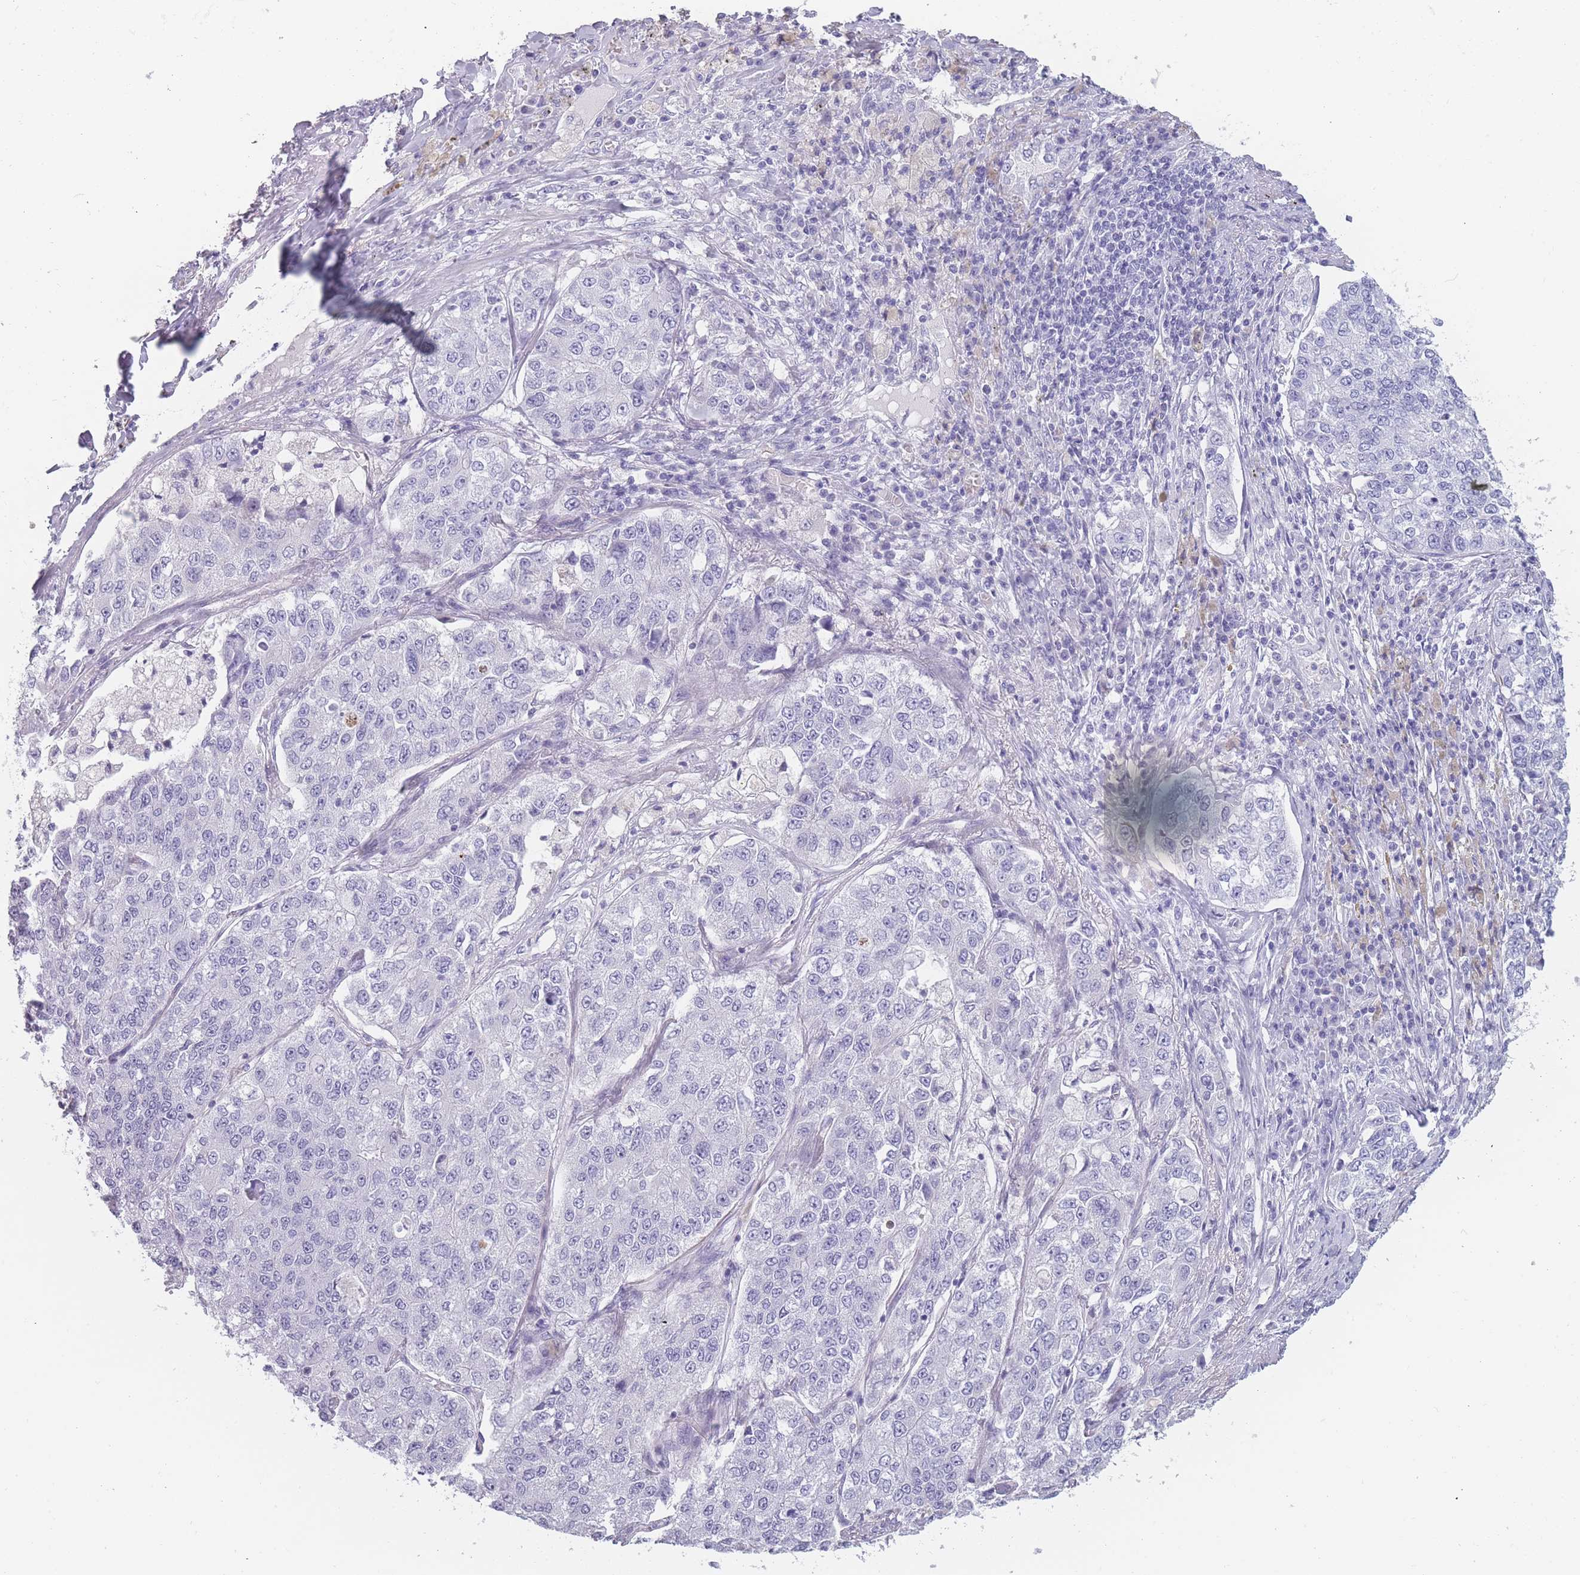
{"staining": {"intensity": "negative", "quantity": "none", "location": "none"}, "tissue": "lung cancer", "cell_type": "Tumor cells", "image_type": "cancer", "snomed": [{"axis": "morphology", "description": "Adenocarcinoma, NOS"}, {"axis": "topography", "description": "Lung"}], "caption": "Immunohistochemistry (IHC) of adenocarcinoma (lung) reveals no positivity in tumor cells.", "gene": "PPFIA3", "patient": {"sex": "male", "age": 49}}